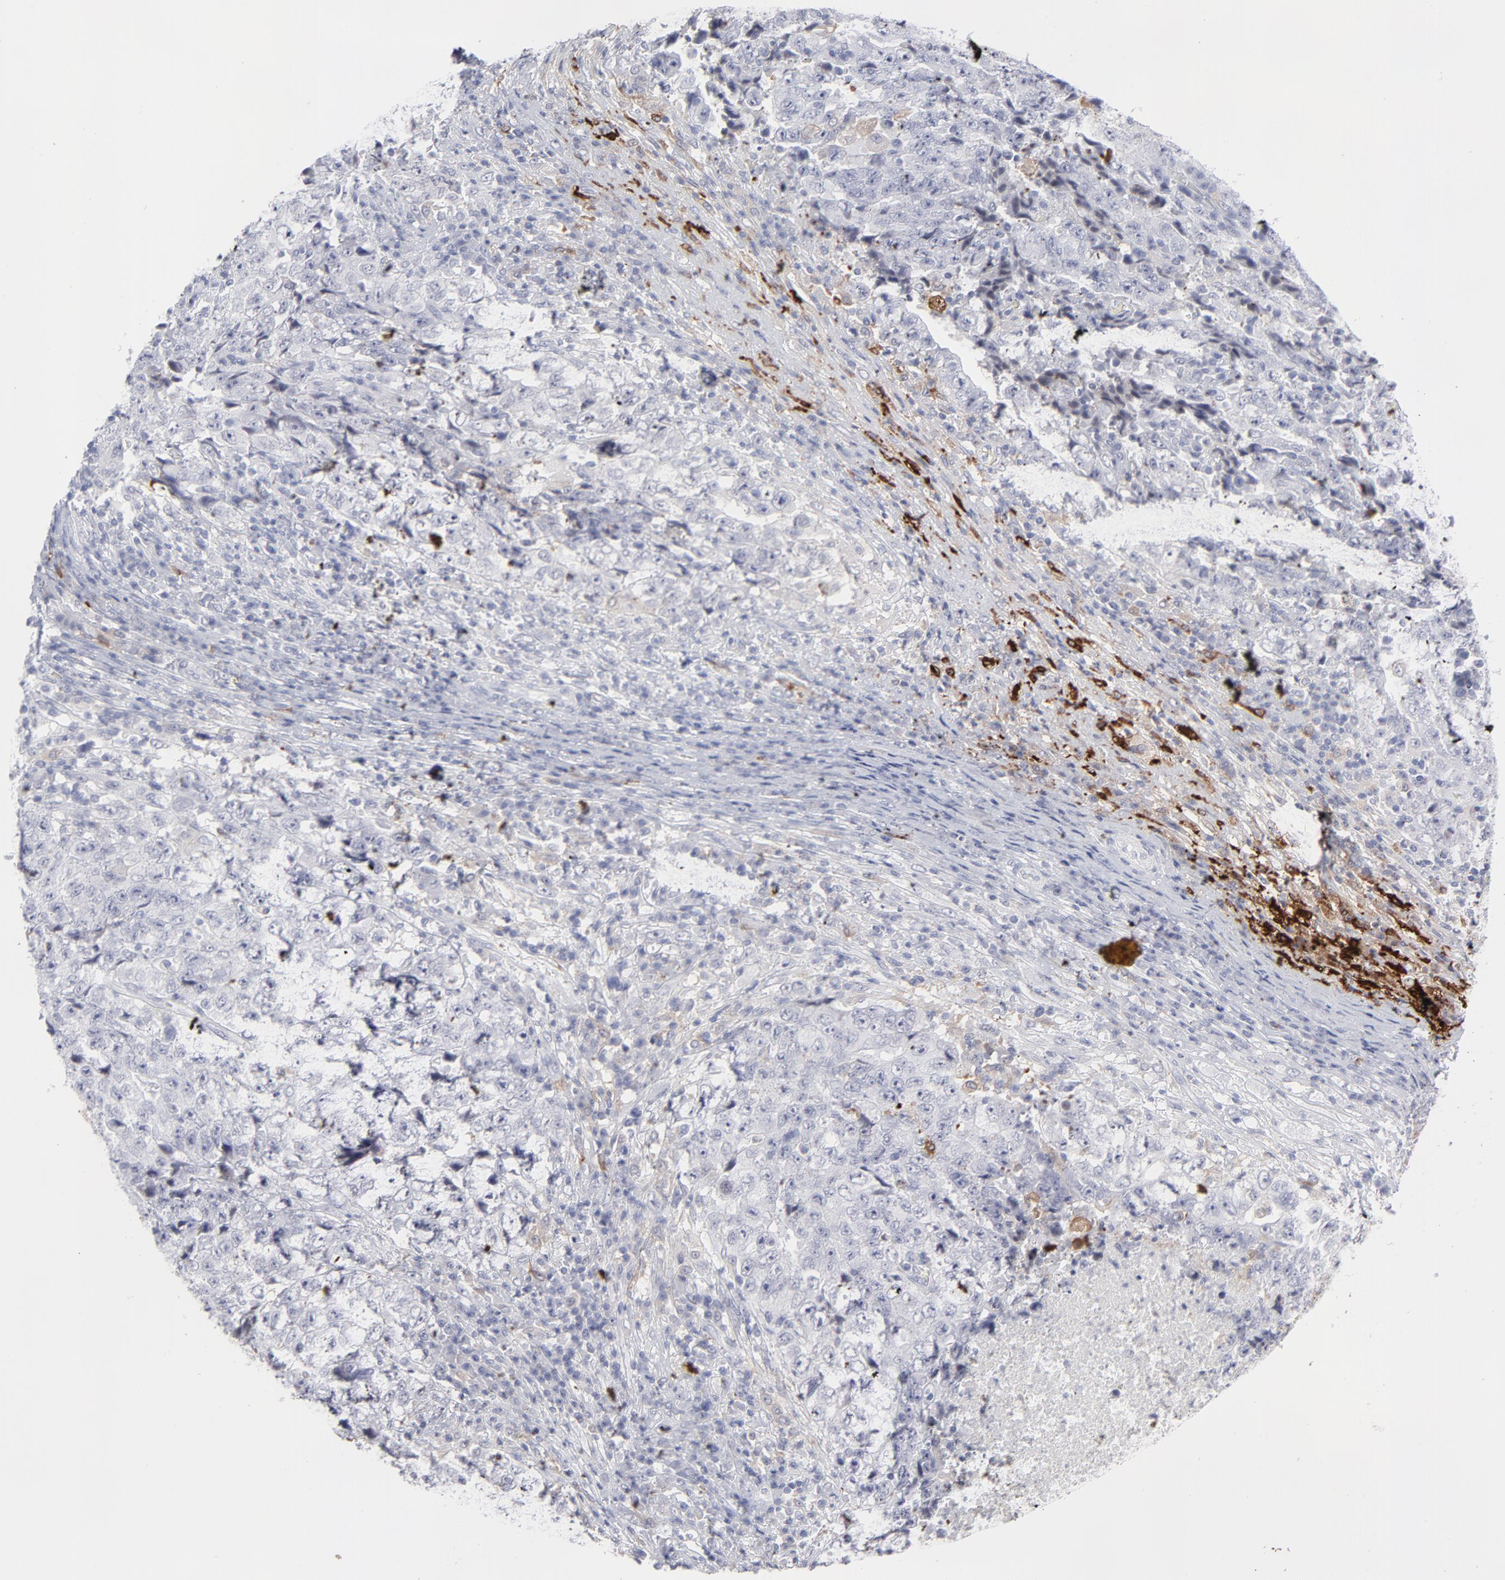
{"staining": {"intensity": "strong", "quantity": "25%-75%", "location": "cytoplasmic/membranous"}, "tissue": "testis cancer", "cell_type": "Tumor cells", "image_type": "cancer", "snomed": [{"axis": "morphology", "description": "Necrosis, NOS"}, {"axis": "morphology", "description": "Carcinoma, Embryonal, NOS"}, {"axis": "topography", "description": "Testis"}], "caption": "Immunohistochemistry staining of testis cancer, which shows high levels of strong cytoplasmic/membranous positivity in about 25%-75% of tumor cells indicating strong cytoplasmic/membranous protein expression. The staining was performed using DAB (brown) for protein detection and nuclei were counterstained in hematoxylin (blue).", "gene": "CCR2", "patient": {"sex": "male", "age": 19}}